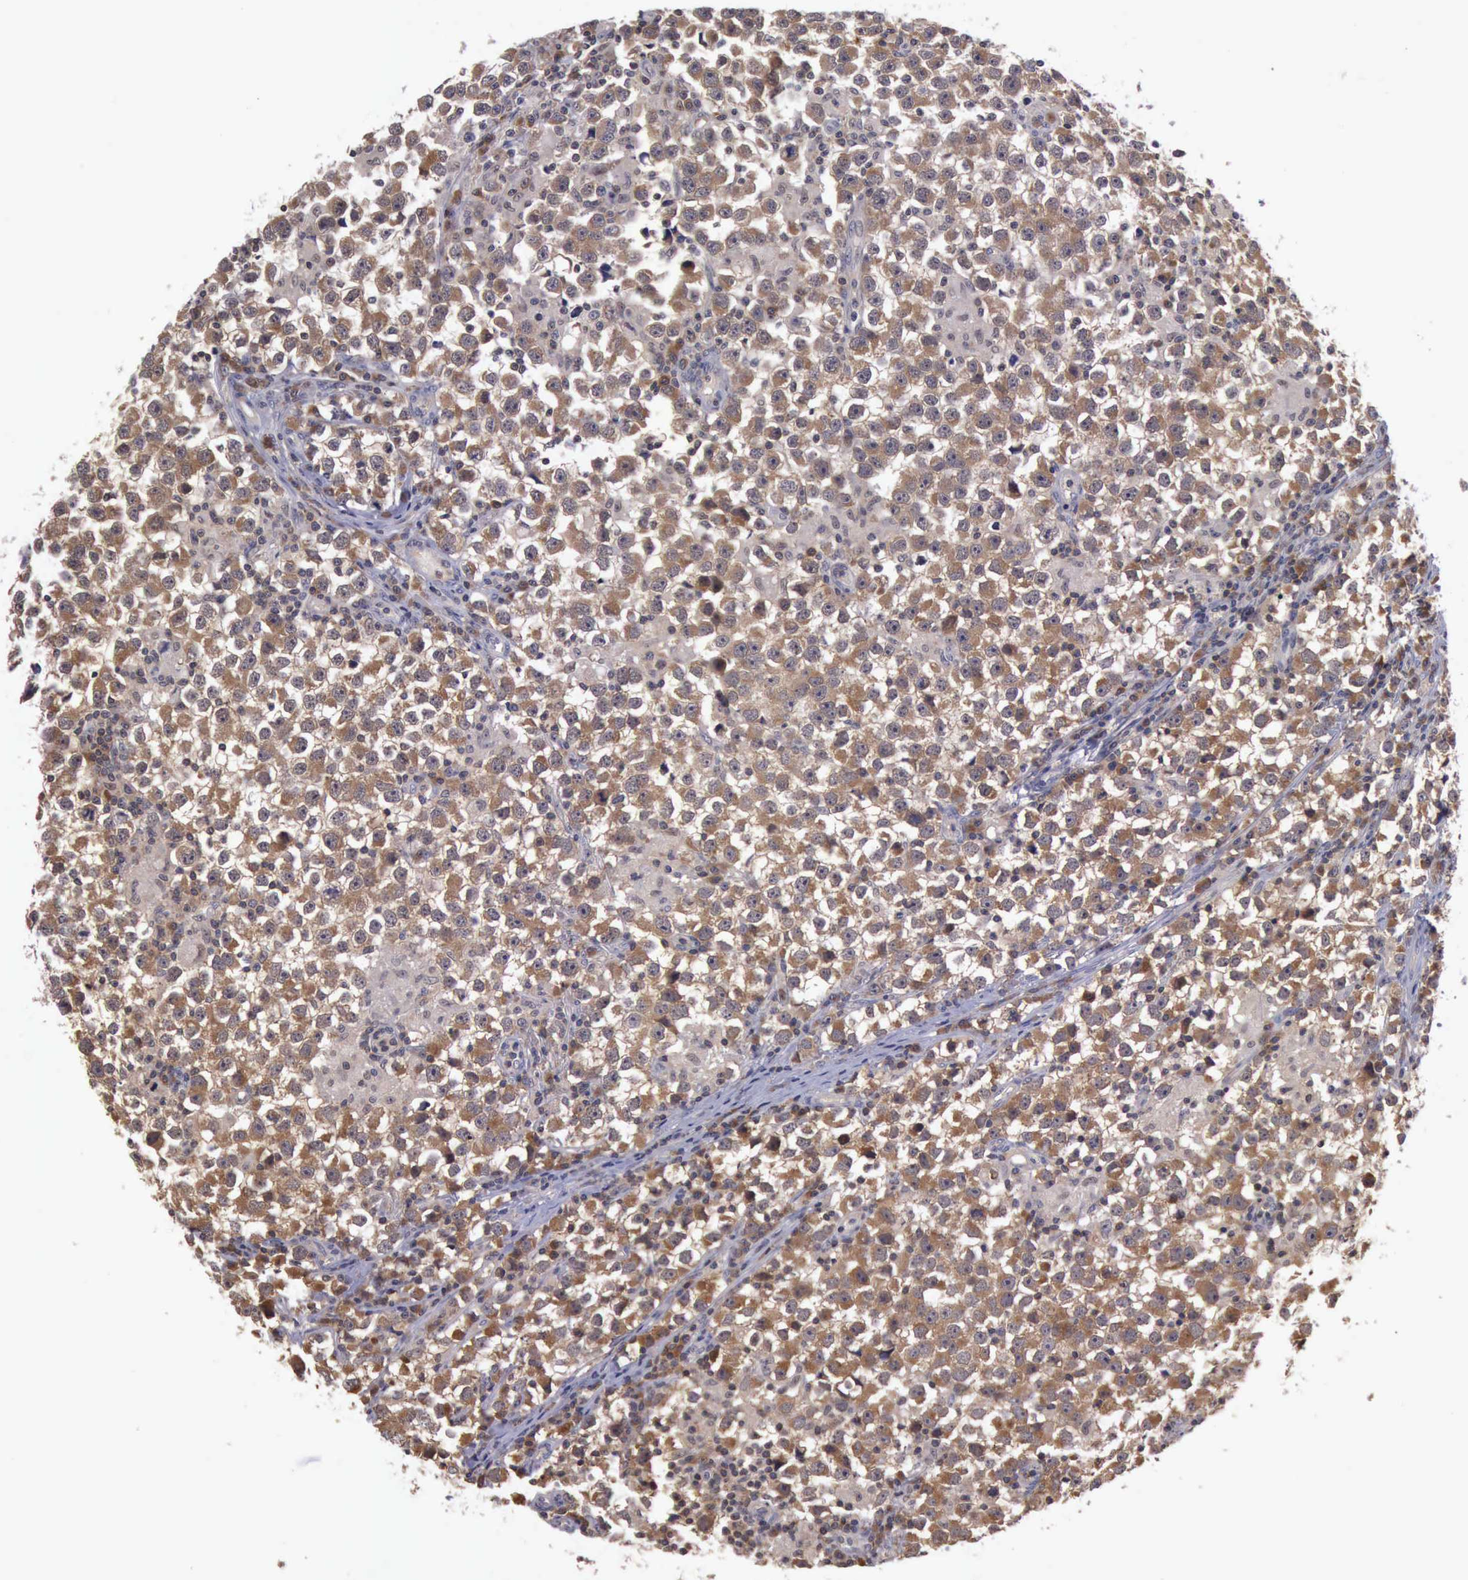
{"staining": {"intensity": "moderate", "quantity": ">75%", "location": "cytoplasmic/membranous"}, "tissue": "testis cancer", "cell_type": "Tumor cells", "image_type": "cancer", "snomed": [{"axis": "morphology", "description": "Seminoma, NOS"}, {"axis": "topography", "description": "Testis"}], "caption": "Protein analysis of testis seminoma tissue displays moderate cytoplasmic/membranous positivity in approximately >75% of tumor cells. (DAB (3,3'-diaminobenzidine) IHC, brown staining for protein, blue staining for nuclei).", "gene": "RAB39B", "patient": {"sex": "male", "age": 33}}